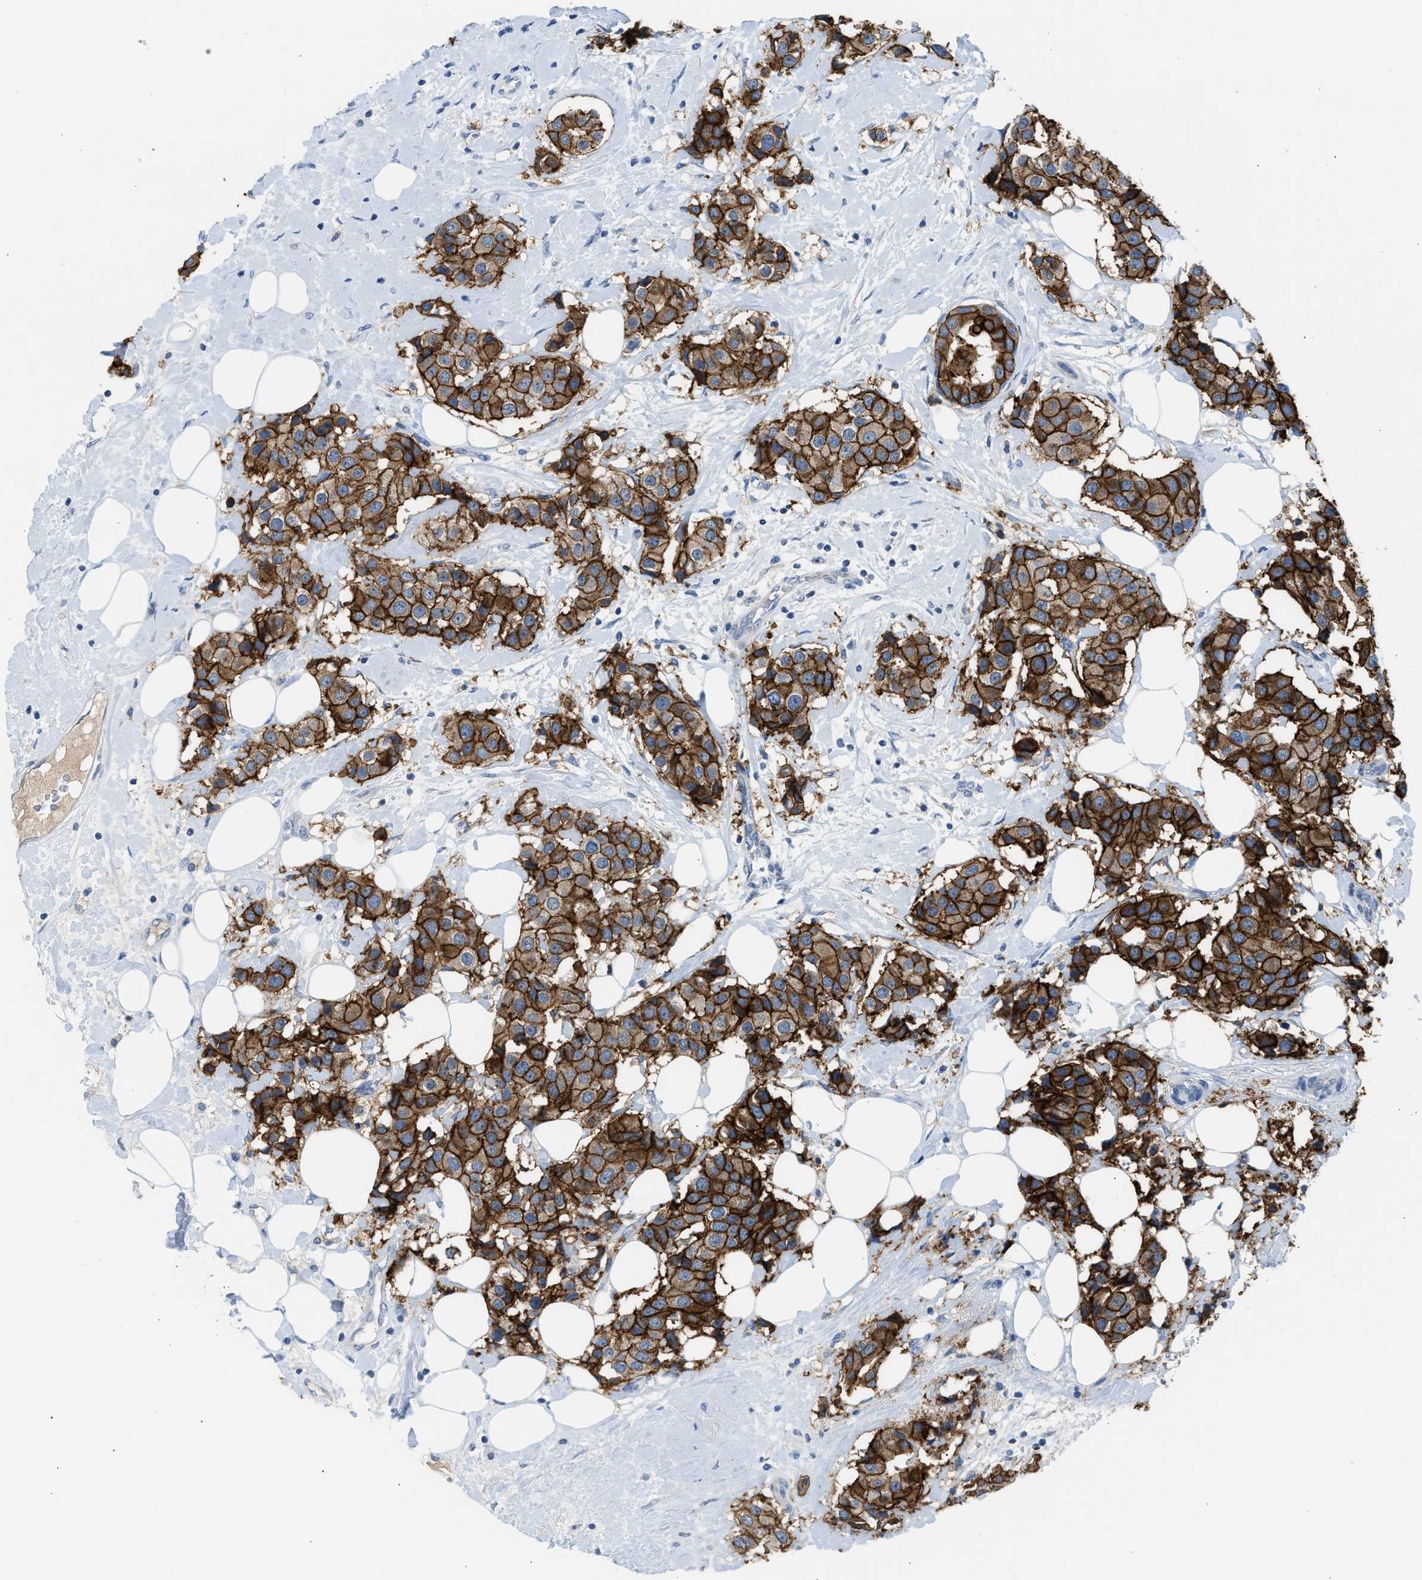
{"staining": {"intensity": "strong", "quantity": ">75%", "location": "cytoplasmic/membranous"}, "tissue": "breast cancer", "cell_type": "Tumor cells", "image_type": "cancer", "snomed": [{"axis": "morphology", "description": "Normal tissue, NOS"}, {"axis": "morphology", "description": "Duct carcinoma"}, {"axis": "topography", "description": "Breast"}], "caption": "This micrograph exhibits immunohistochemistry staining of human breast infiltrating ductal carcinoma, with high strong cytoplasmic/membranous staining in approximately >75% of tumor cells.", "gene": "ERBB2", "patient": {"sex": "female", "age": 39}}